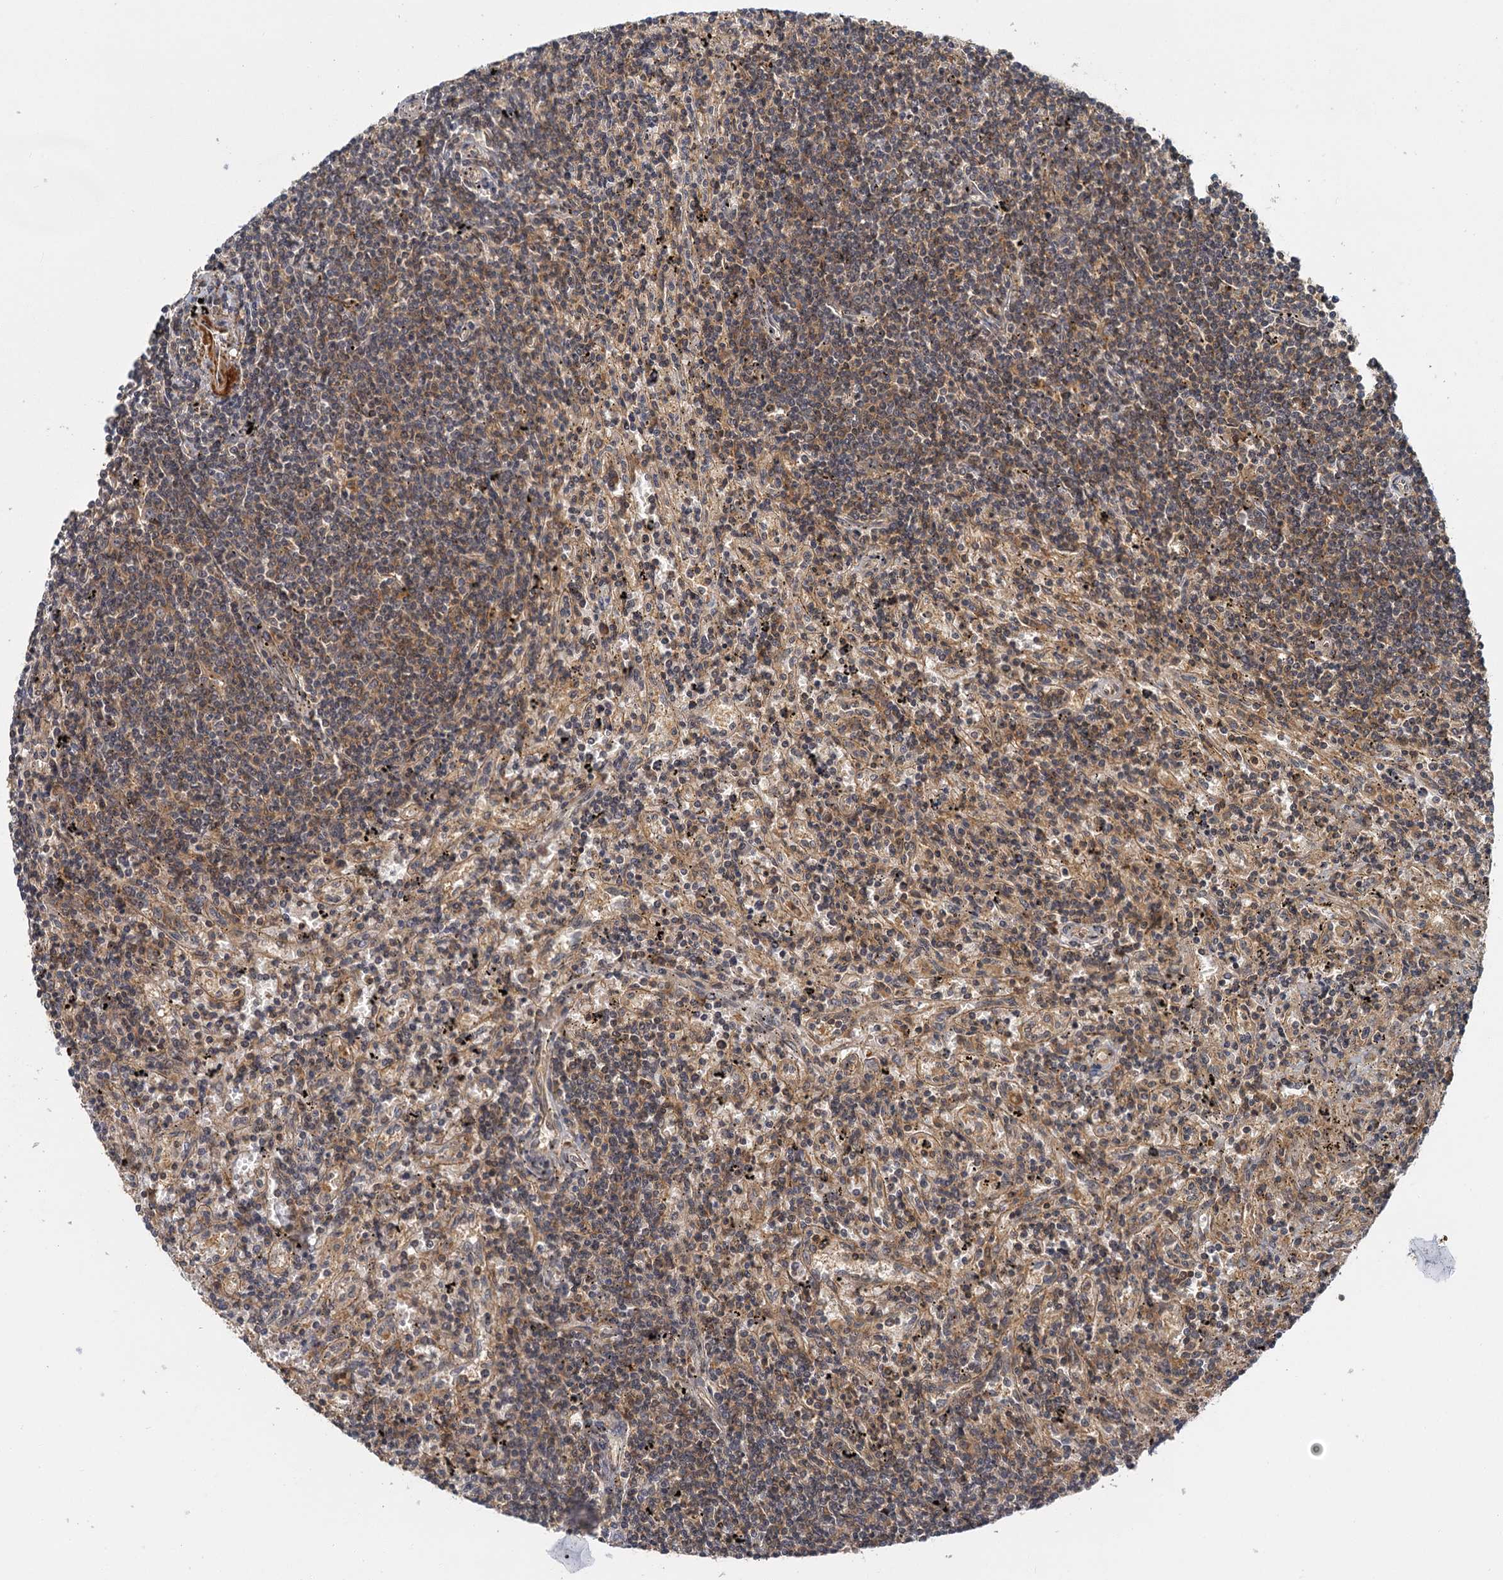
{"staining": {"intensity": "weak", "quantity": "<25%", "location": "cytoplasmic/membranous"}, "tissue": "lymphoma", "cell_type": "Tumor cells", "image_type": "cancer", "snomed": [{"axis": "morphology", "description": "Malignant lymphoma, non-Hodgkin's type, Low grade"}, {"axis": "topography", "description": "Spleen"}], "caption": "Image shows no significant protein staining in tumor cells of low-grade malignant lymphoma, non-Hodgkin's type. The staining was performed using DAB (3,3'-diaminobenzidine) to visualize the protein expression in brown, while the nuclei were stained in blue with hematoxylin (Magnification: 20x).", "gene": "ZNF549", "patient": {"sex": "male", "age": 76}}